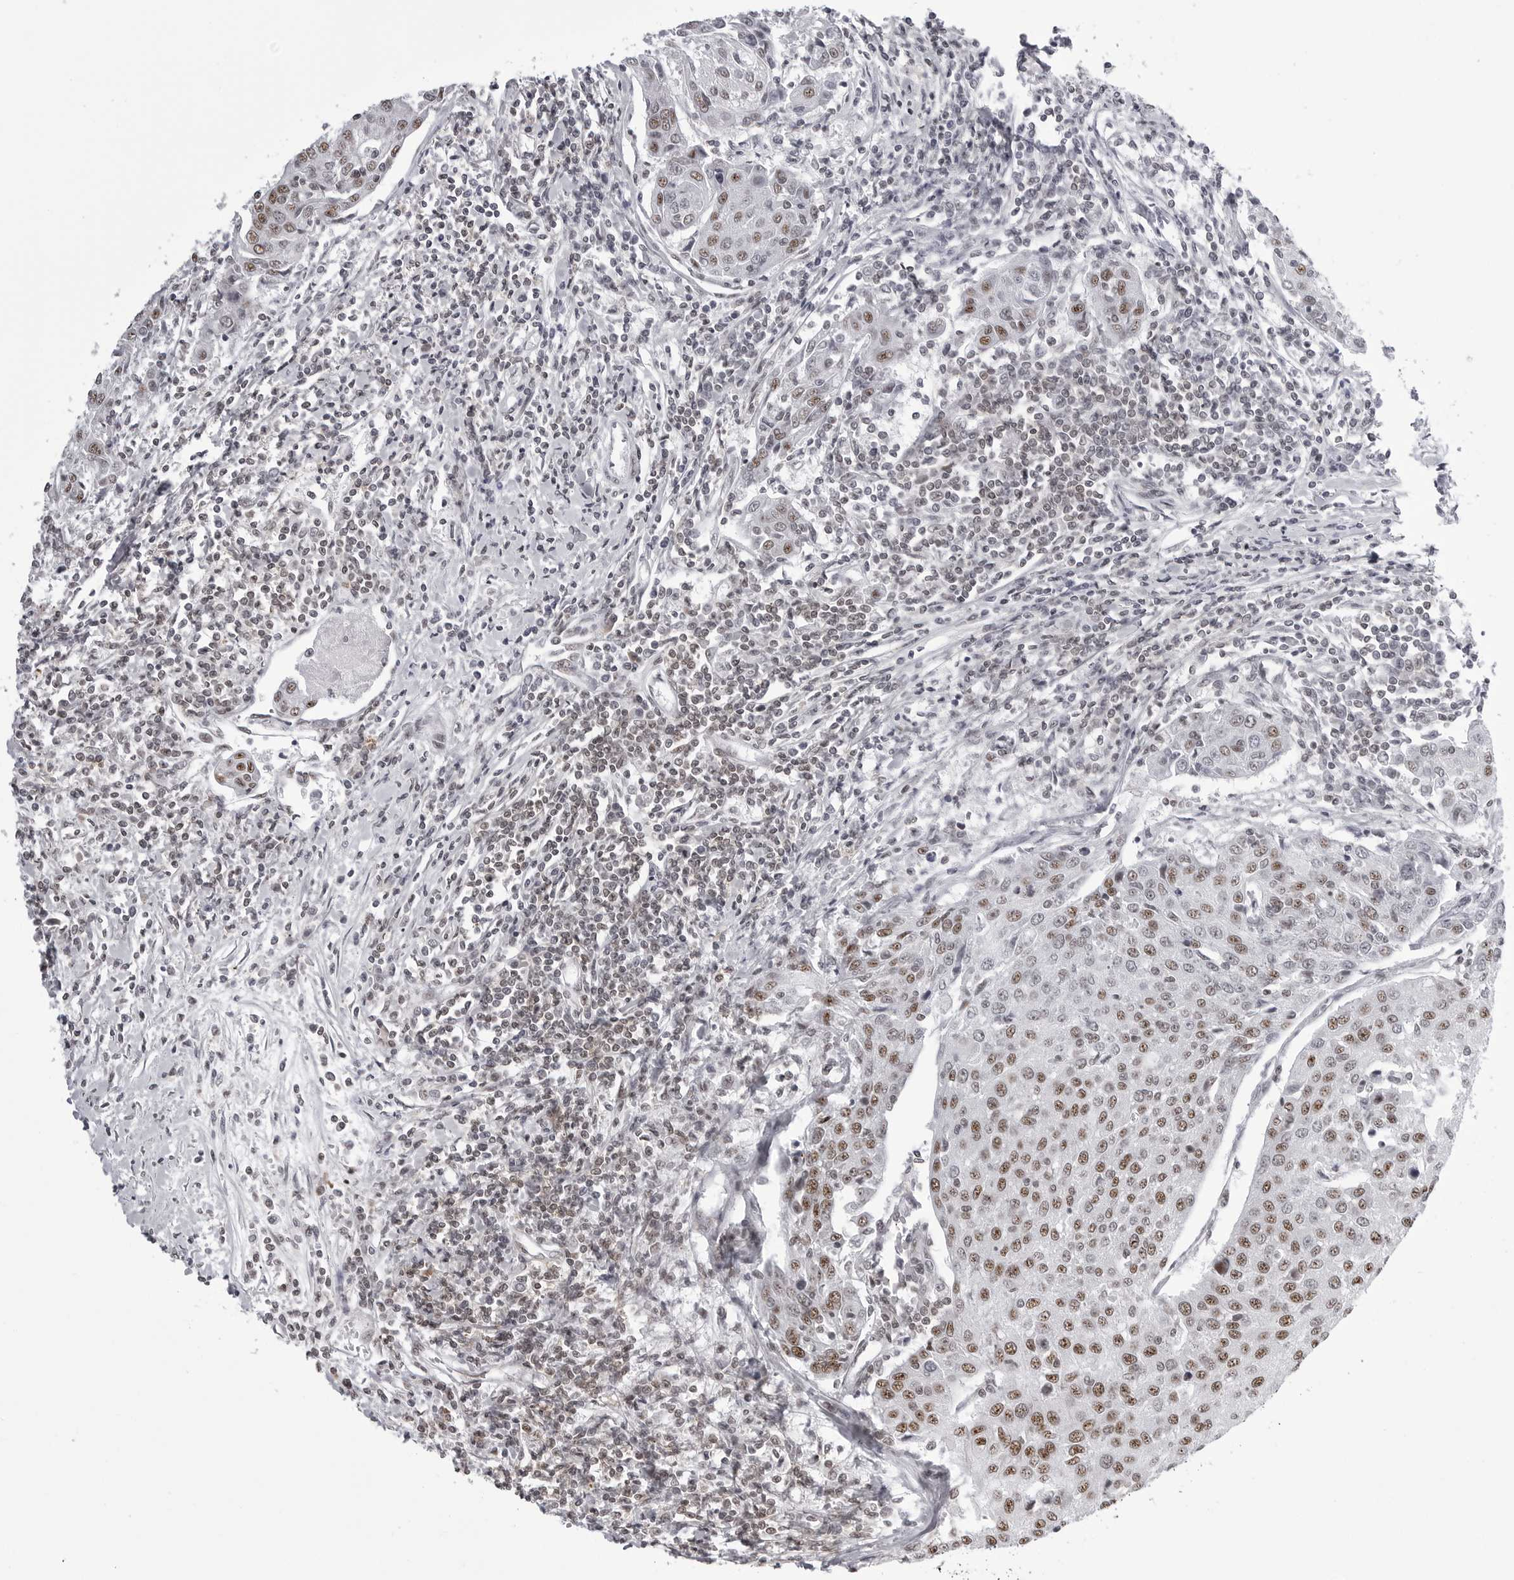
{"staining": {"intensity": "moderate", "quantity": "25%-75%", "location": "nuclear"}, "tissue": "urothelial cancer", "cell_type": "Tumor cells", "image_type": "cancer", "snomed": [{"axis": "morphology", "description": "Urothelial carcinoma, High grade"}, {"axis": "topography", "description": "Urinary bladder"}], "caption": "Protein expression analysis of human urothelial cancer reveals moderate nuclear expression in approximately 25%-75% of tumor cells.", "gene": "WRAP53", "patient": {"sex": "female", "age": 85}}